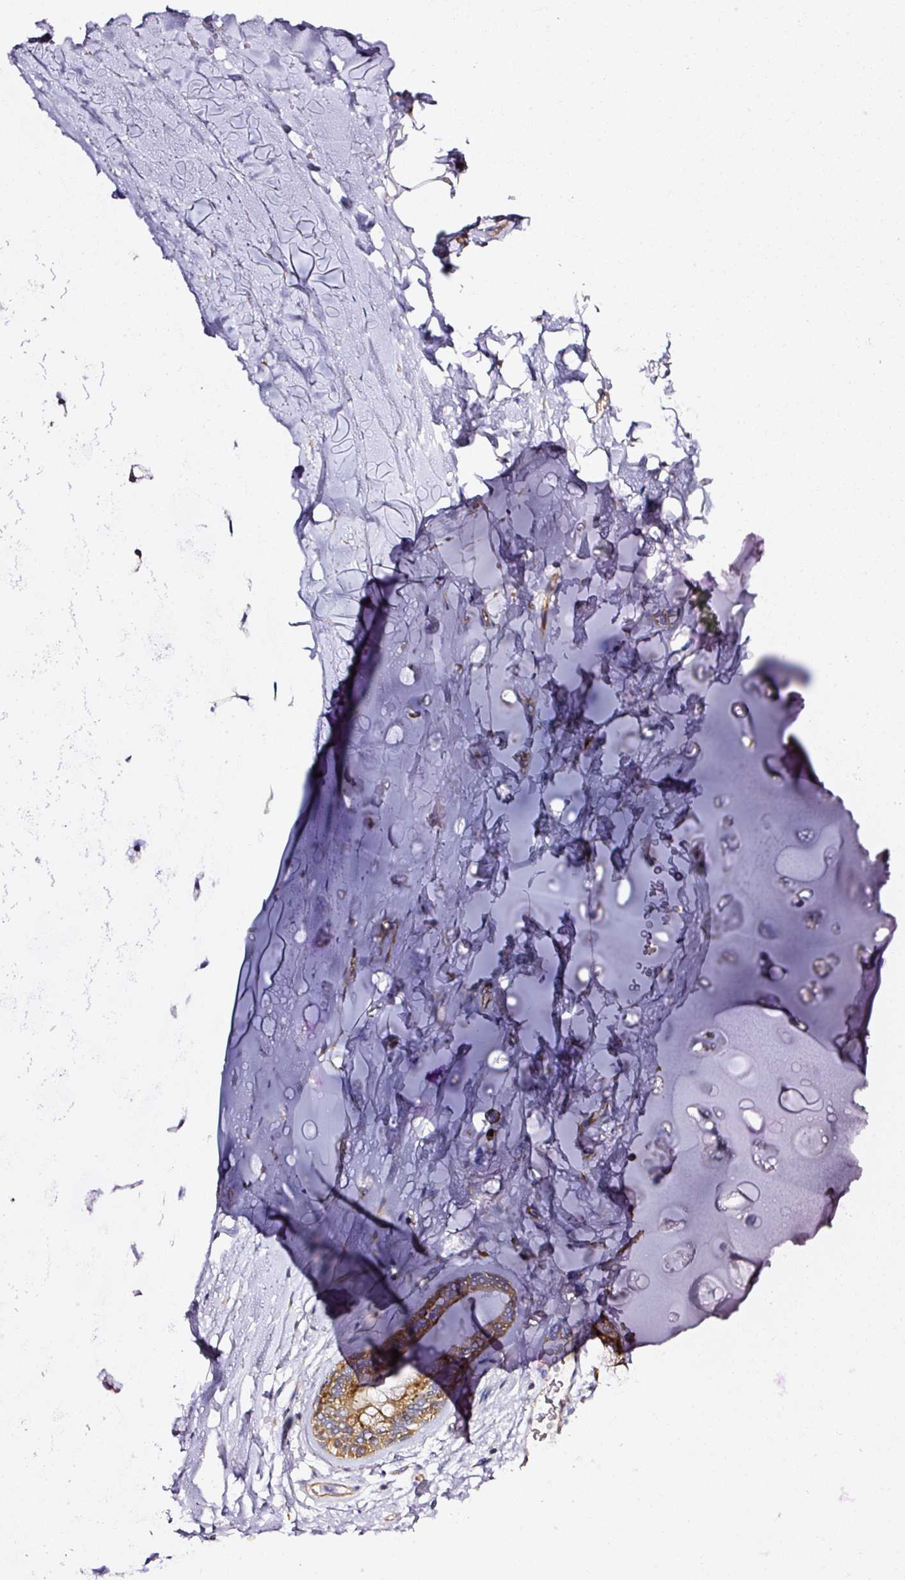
{"staining": {"intensity": "negative", "quantity": "none", "location": "none"}, "tissue": "soft tissue", "cell_type": "Chondrocytes", "image_type": "normal", "snomed": [{"axis": "morphology", "description": "Normal tissue, NOS"}, {"axis": "morphology", "description": "Squamous cell carcinoma, NOS"}, {"axis": "topography", "description": "Bronchus"}, {"axis": "topography", "description": "Lung"}], "caption": "Photomicrograph shows no significant protein positivity in chondrocytes of unremarkable soft tissue.", "gene": "RPL10A", "patient": {"sex": "female", "age": 70}}